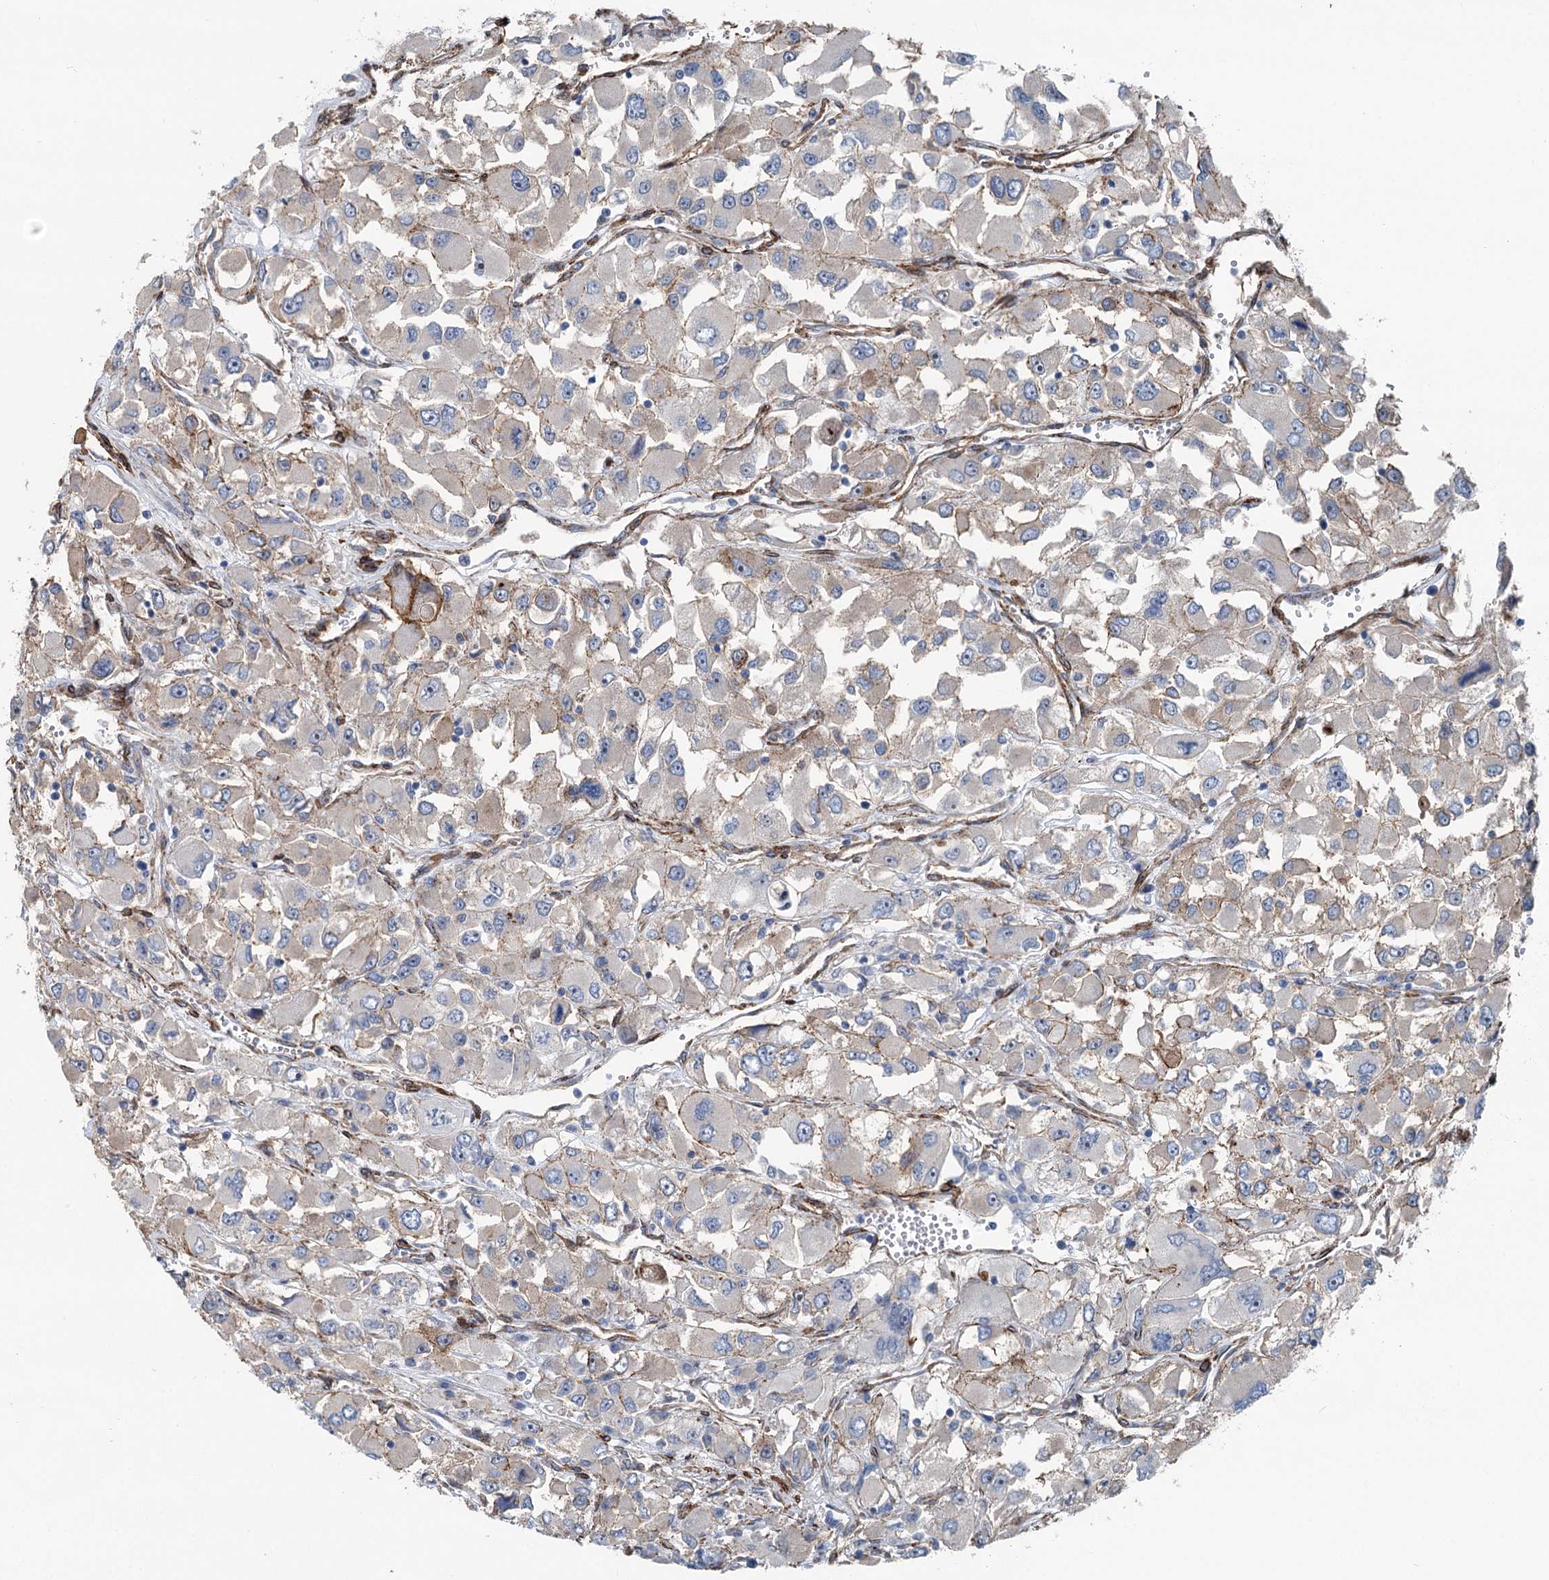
{"staining": {"intensity": "negative", "quantity": "none", "location": "none"}, "tissue": "renal cancer", "cell_type": "Tumor cells", "image_type": "cancer", "snomed": [{"axis": "morphology", "description": "Adenocarcinoma, NOS"}, {"axis": "topography", "description": "Kidney"}], "caption": "High magnification brightfield microscopy of adenocarcinoma (renal) stained with DAB (brown) and counterstained with hematoxylin (blue): tumor cells show no significant positivity.", "gene": "IQSEC1", "patient": {"sex": "female", "age": 52}}